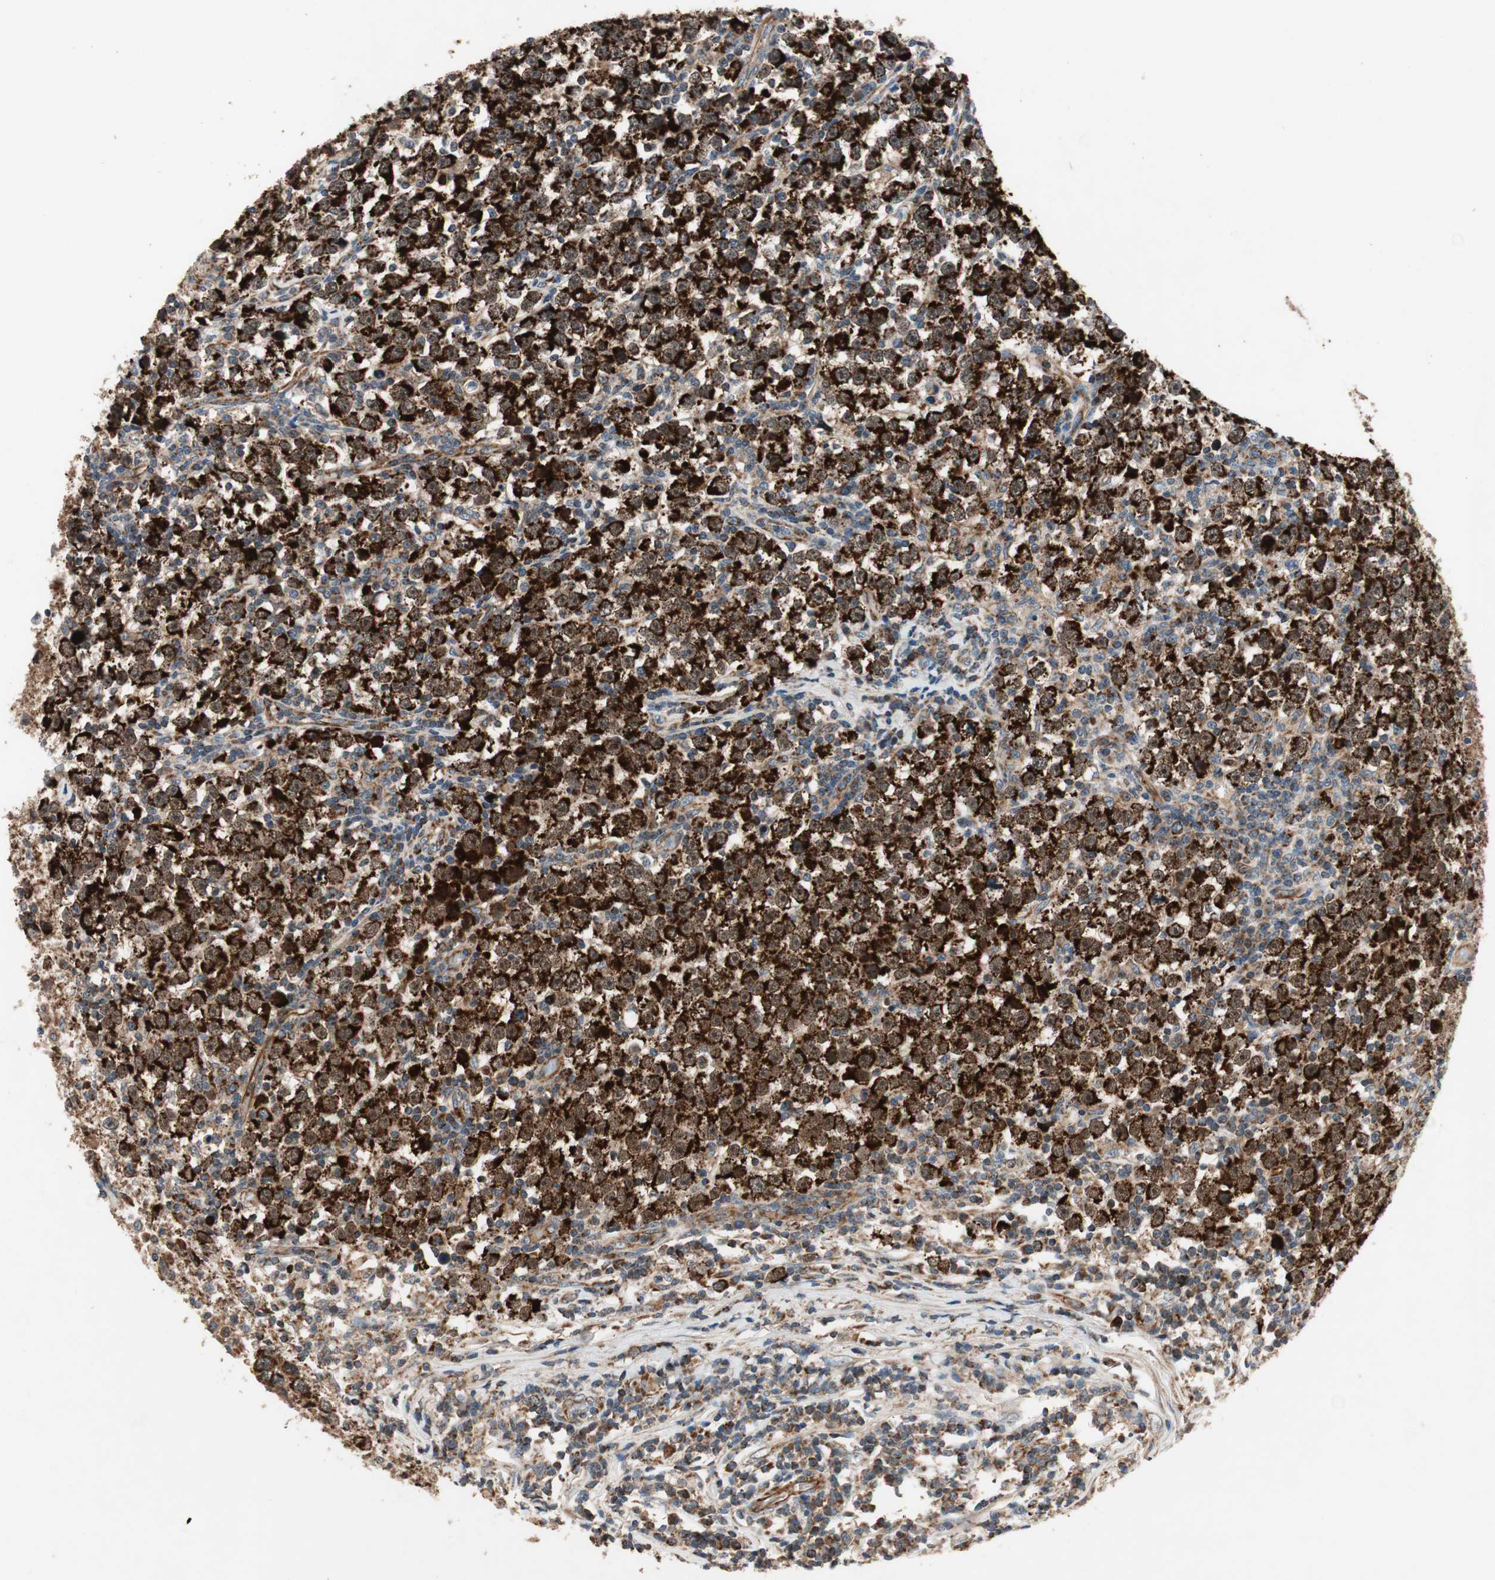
{"staining": {"intensity": "strong", "quantity": ">75%", "location": "cytoplasmic/membranous"}, "tissue": "testis cancer", "cell_type": "Tumor cells", "image_type": "cancer", "snomed": [{"axis": "morphology", "description": "Seminoma, NOS"}, {"axis": "topography", "description": "Testis"}], "caption": "Testis seminoma stained with immunohistochemistry shows strong cytoplasmic/membranous positivity in approximately >75% of tumor cells.", "gene": "AKAP1", "patient": {"sex": "male", "age": 43}}